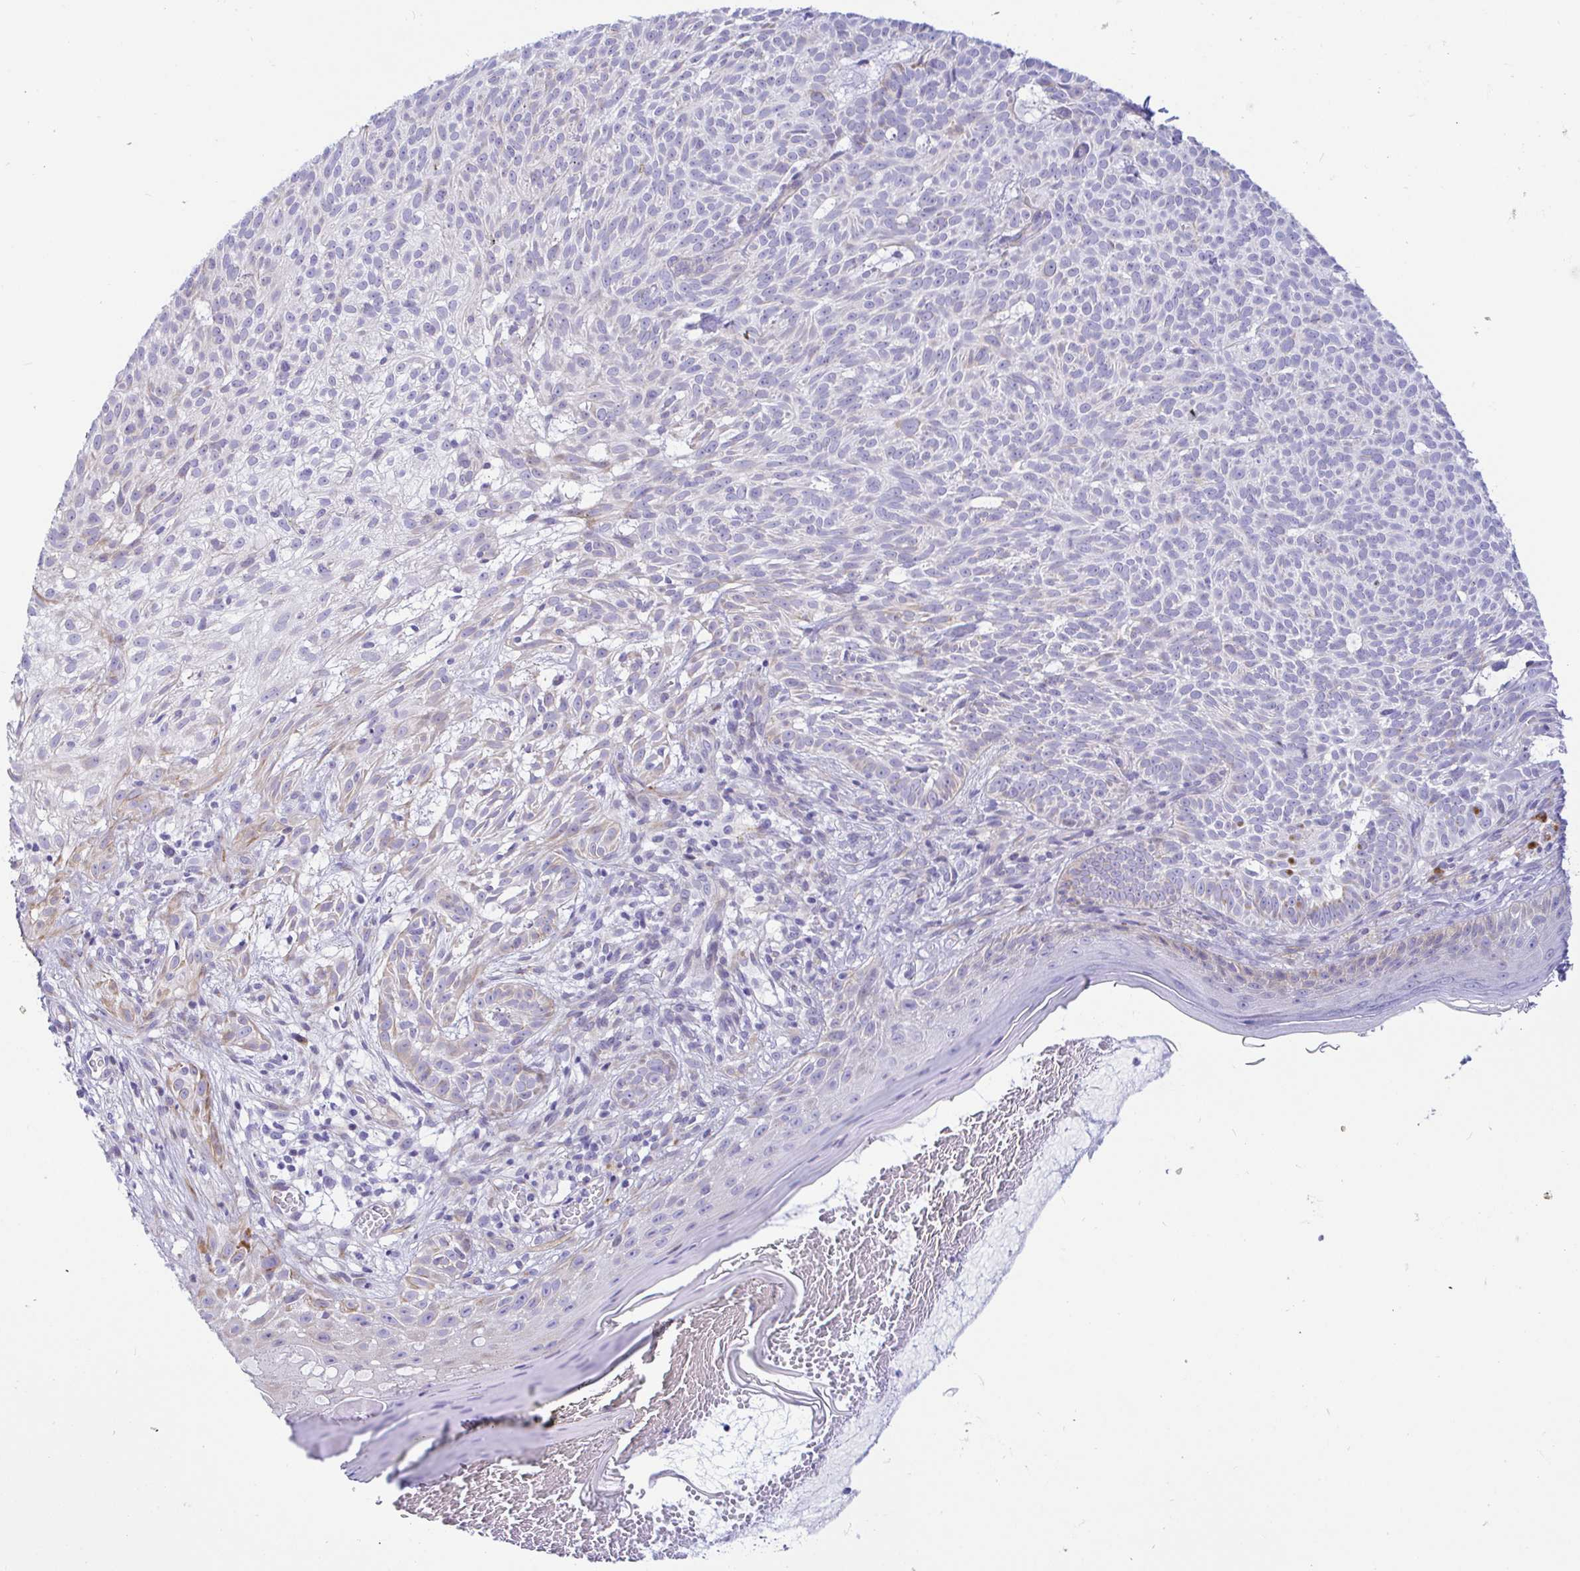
{"staining": {"intensity": "negative", "quantity": "none", "location": "none"}, "tissue": "skin cancer", "cell_type": "Tumor cells", "image_type": "cancer", "snomed": [{"axis": "morphology", "description": "Basal cell carcinoma"}, {"axis": "topography", "description": "Skin"}], "caption": "This is an immunohistochemistry histopathology image of human skin cancer (basal cell carcinoma). There is no positivity in tumor cells.", "gene": "PINLYP", "patient": {"sex": "male", "age": 78}}